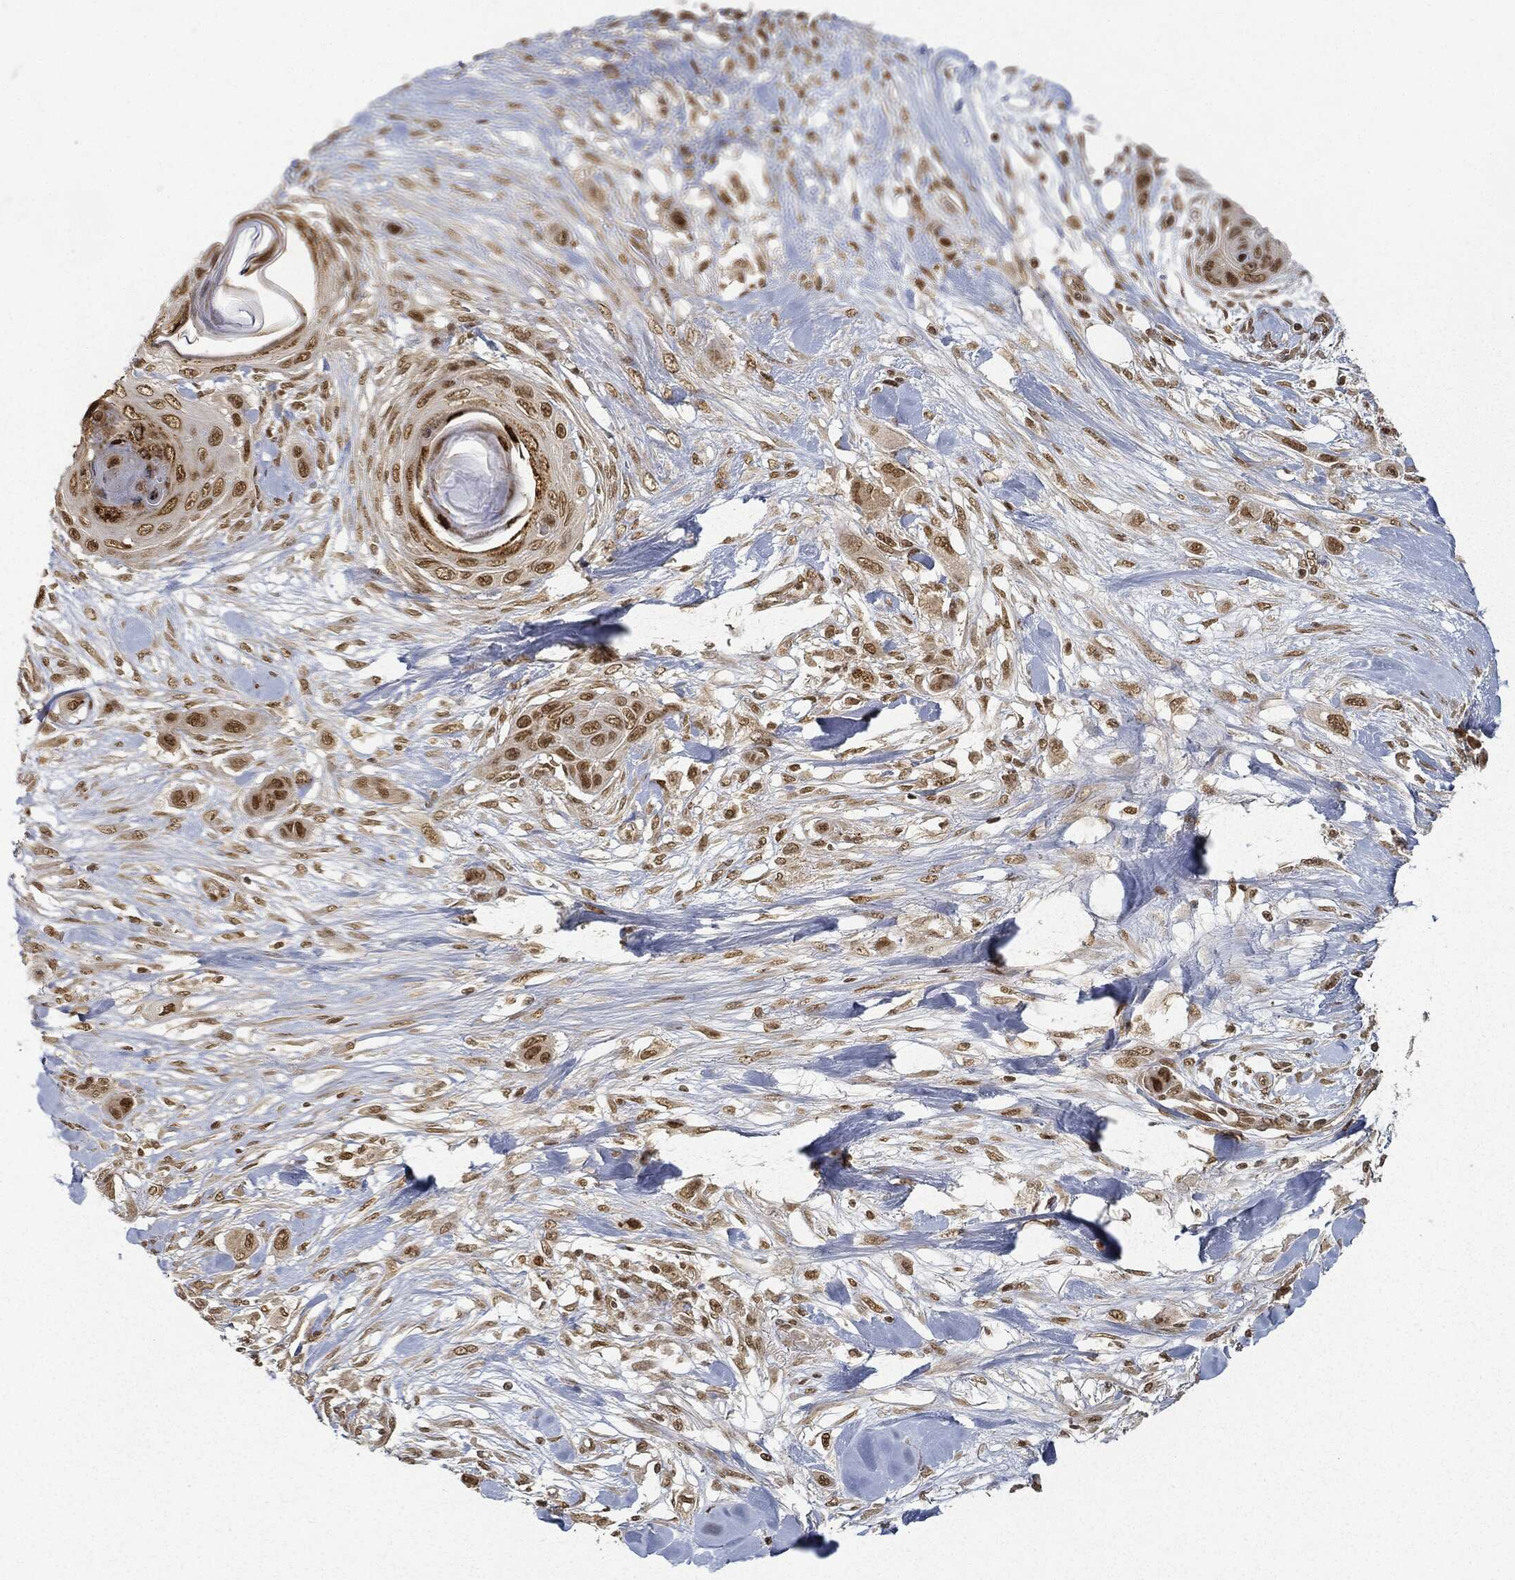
{"staining": {"intensity": "moderate", "quantity": ">75%", "location": "nuclear"}, "tissue": "skin cancer", "cell_type": "Tumor cells", "image_type": "cancer", "snomed": [{"axis": "morphology", "description": "Squamous cell carcinoma, NOS"}, {"axis": "topography", "description": "Skin"}], "caption": "Human squamous cell carcinoma (skin) stained for a protein (brown) reveals moderate nuclear positive staining in approximately >75% of tumor cells.", "gene": "CIB1", "patient": {"sex": "male", "age": 79}}